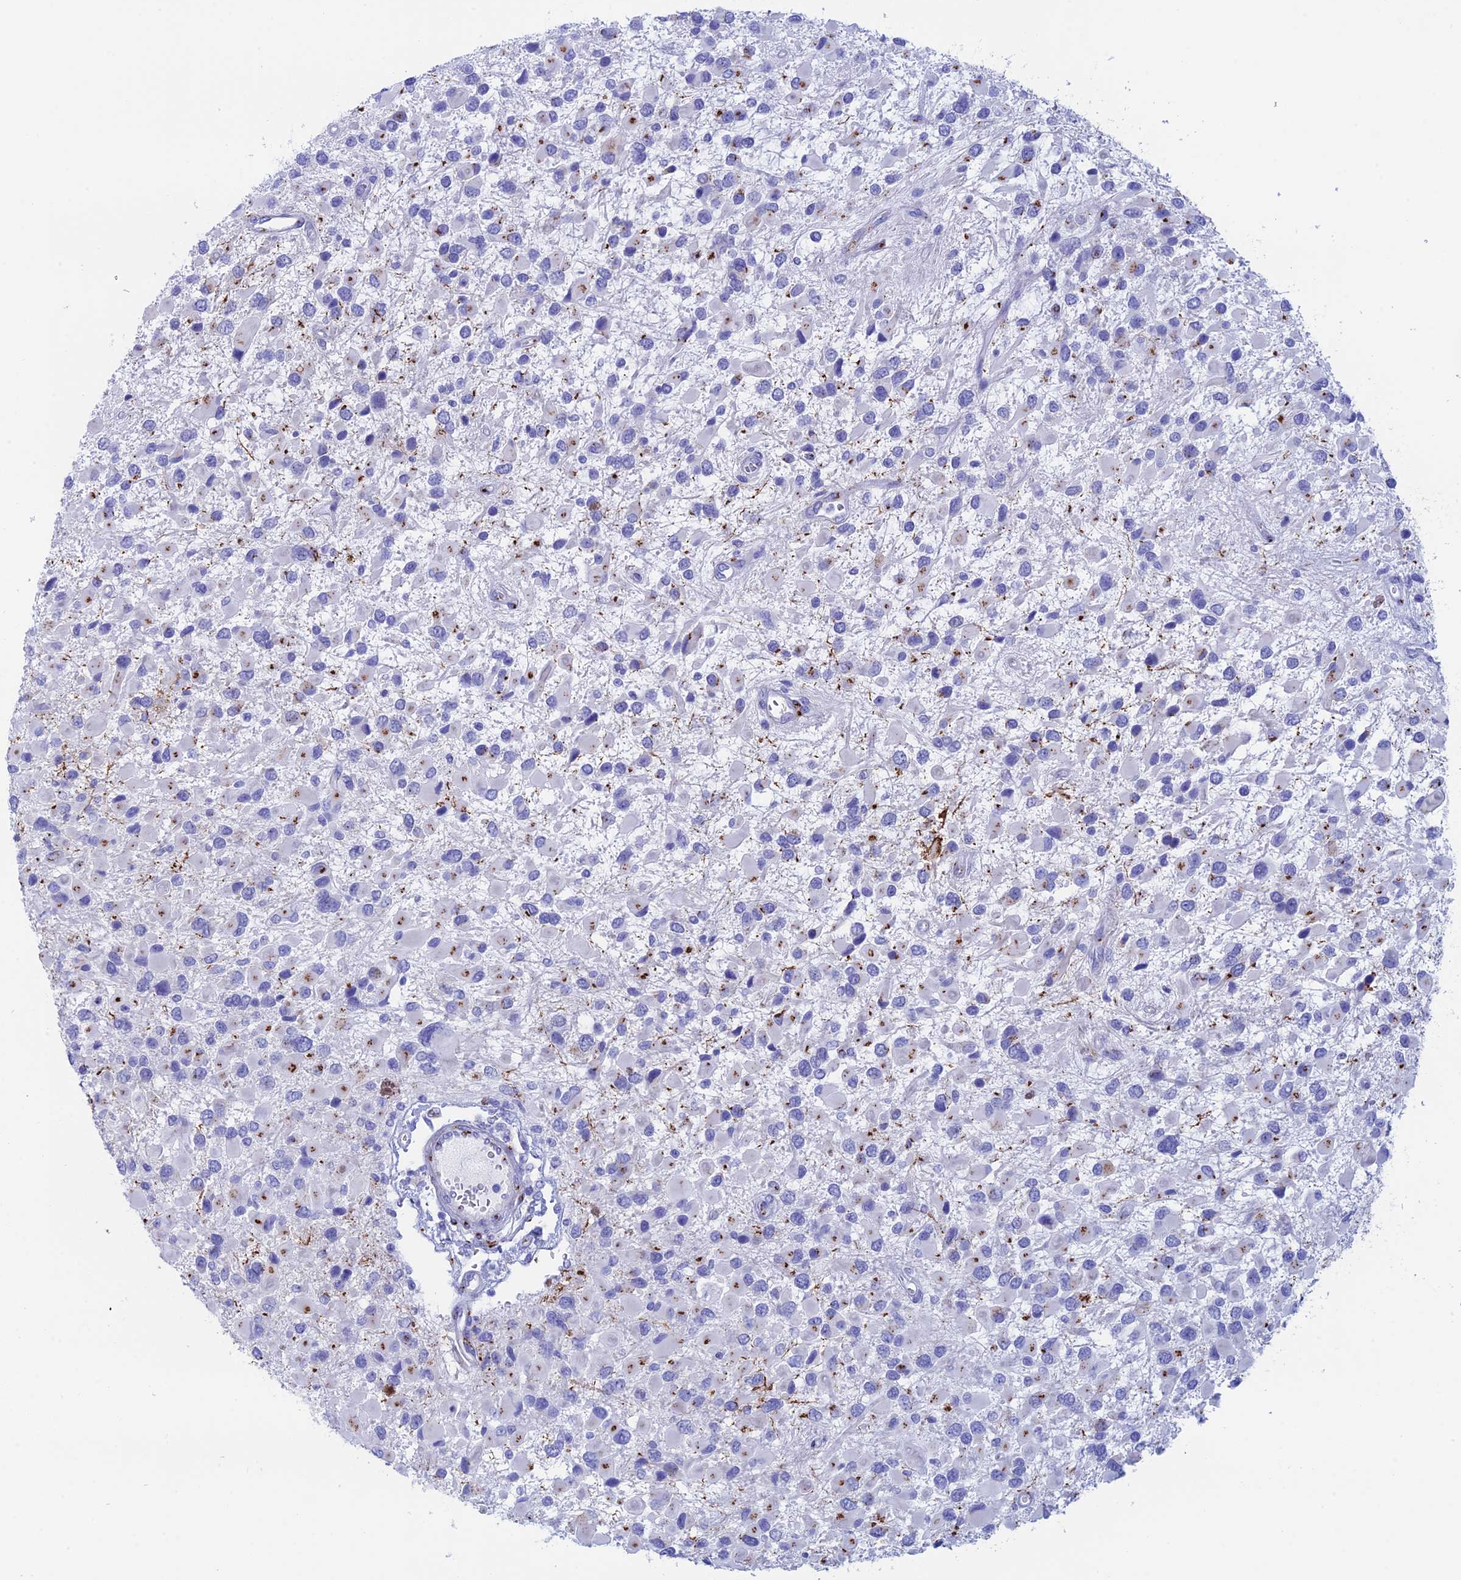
{"staining": {"intensity": "negative", "quantity": "none", "location": "none"}, "tissue": "glioma", "cell_type": "Tumor cells", "image_type": "cancer", "snomed": [{"axis": "morphology", "description": "Glioma, malignant, High grade"}, {"axis": "topography", "description": "Brain"}], "caption": "The image exhibits no significant expression in tumor cells of malignant glioma (high-grade). (DAB immunohistochemistry (IHC), high magnification).", "gene": "ERICH4", "patient": {"sex": "male", "age": 53}}